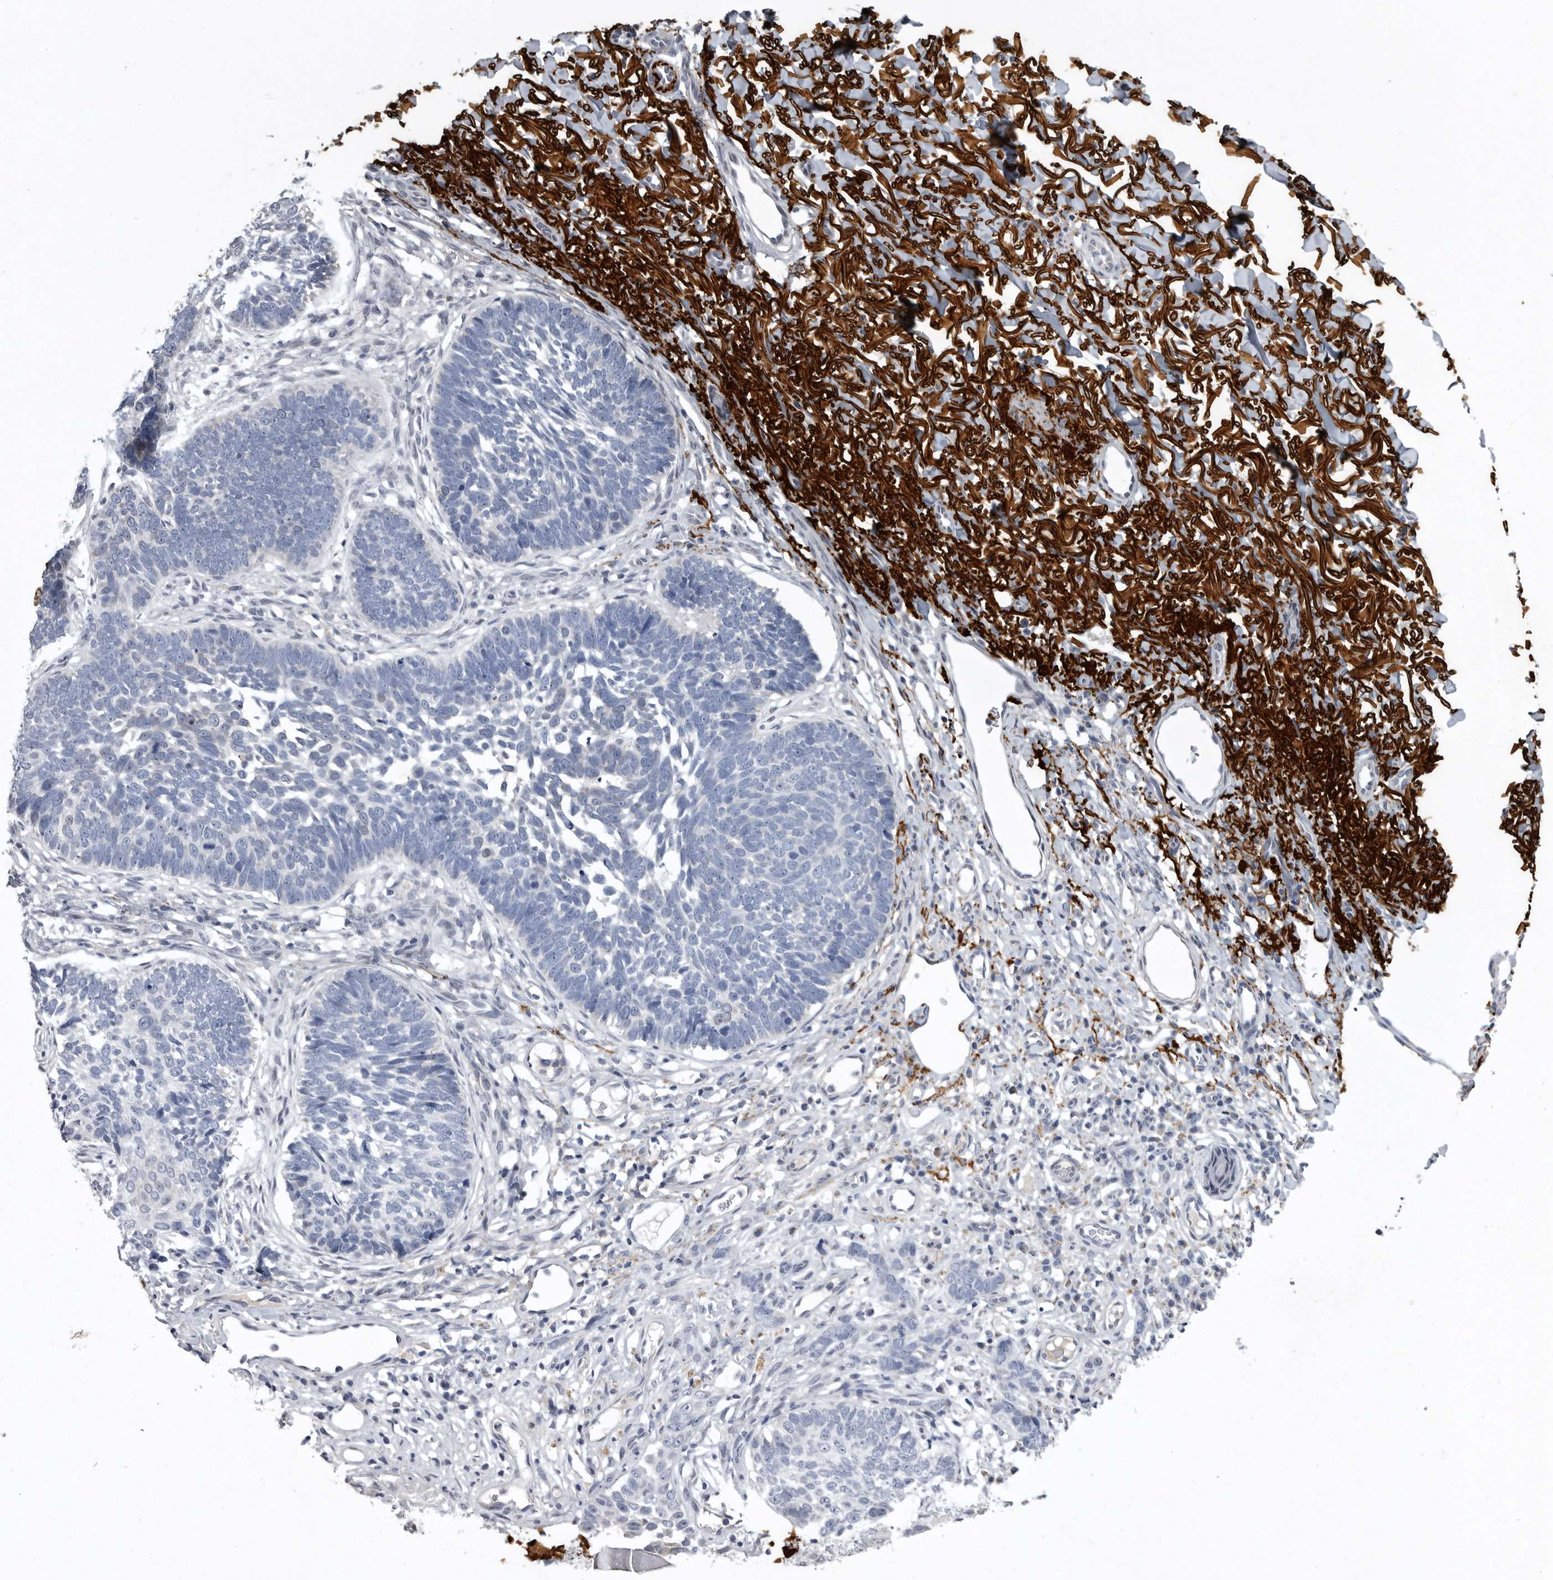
{"staining": {"intensity": "negative", "quantity": "none", "location": "none"}, "tissue": "skin cancer", "cell_type": "Tumor cells", "image_type": "cancer", "snomed": [{"axis": "morphology", "description": "Normal tissue, NOS"}, {"axis": "morphology", "description": "Basal cell carcinoma"}, {"axis": "topography", "description": "Skin"}], "caption": "Immunohistochemical staining of human skin cancer reveals no significant positivity in tumor cells.", "gene": "CRP", "patient": {"sex": "male", "age": 77}}